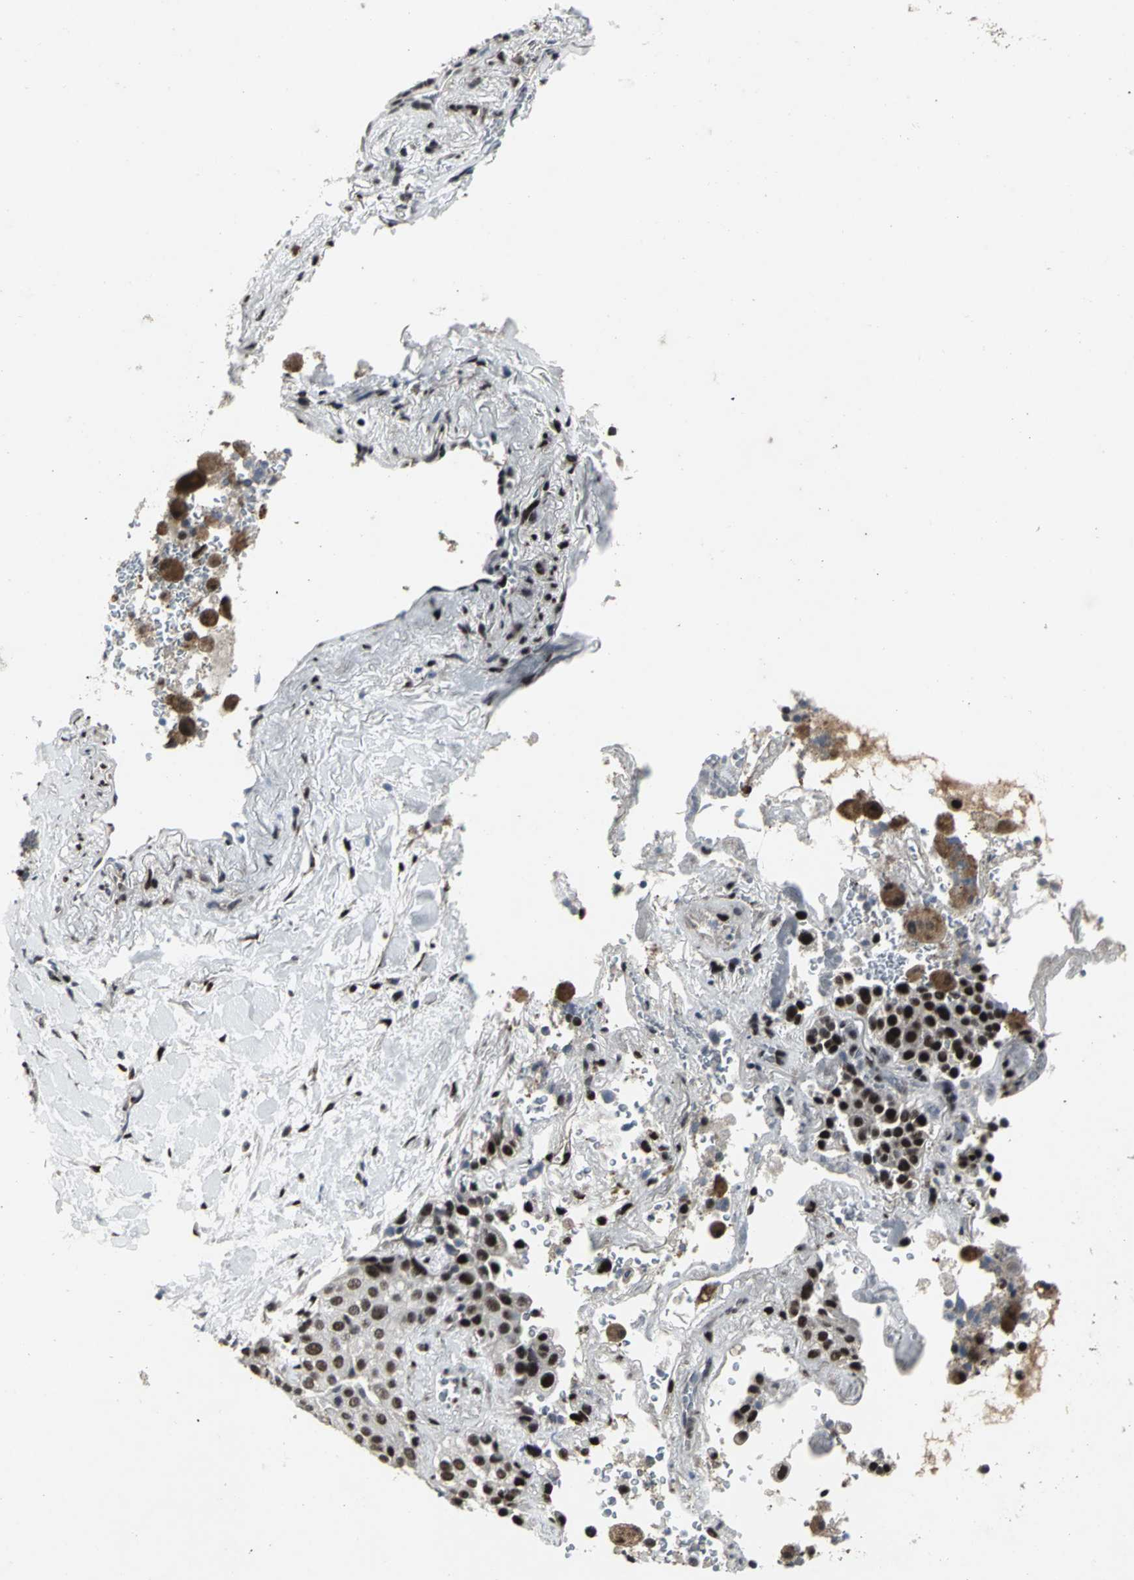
{"staining": {"intensity": "strong", "quantity": ">75%", "location": "nuclear"}, "tissue": "lung cancer", "cell_type": "Tumor cells", "image_type": "cancer", "snomed": [{"axis": "morphology", "description": "Squamous cell carcinoma, NOS"}, {"axis": "topography", "description": "Lung"}], "caption": "This micrograph displays immunohistochemistry (IHC) staining of human lung squamous cell carcinoma, with high strong nuclear positivity in approximately >75% of tumor cells.", "gene": "SRF", "patient": {"sex": "male", "age": 54}}